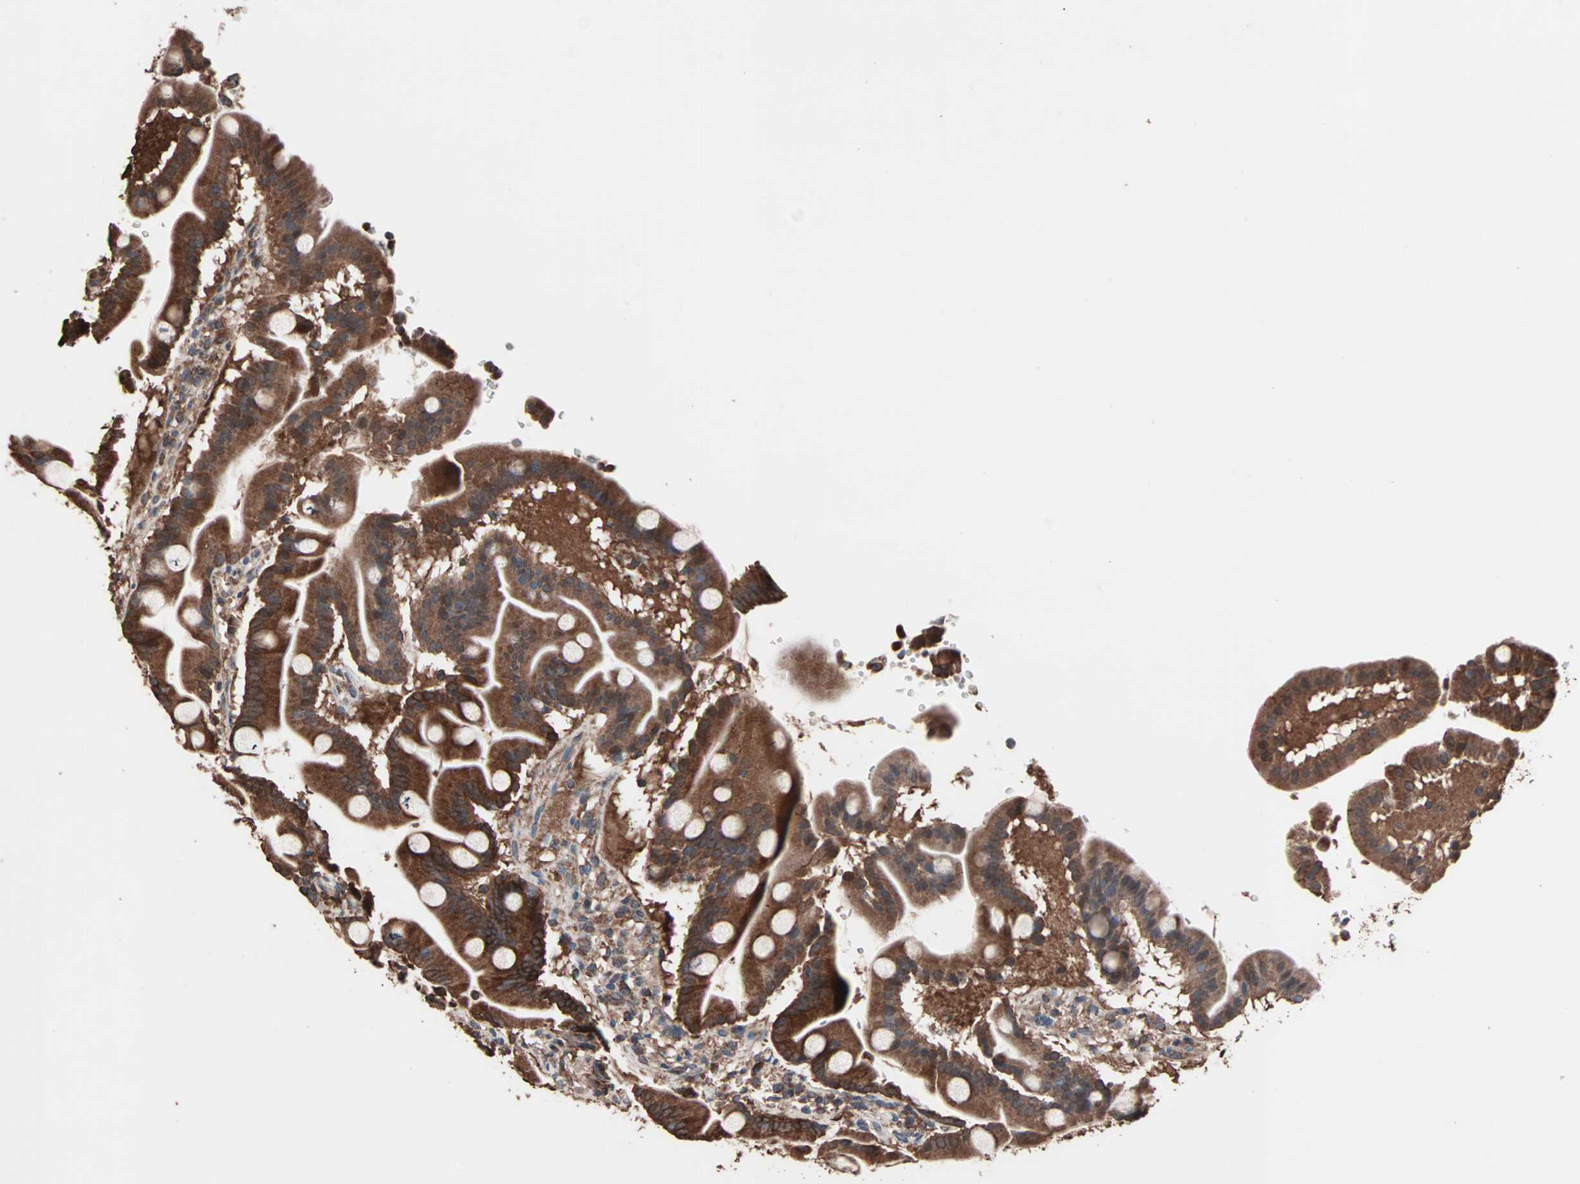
{"staining": {"intensity": "strong", "quantity": ">75%", "location": "cytoplasmic/membranous"}, "tissue": "duodenum", "cell_type": "Glandular cells", "image_type": "normal", "snomed": [{"axis": "morphology", "description": "Normal tissue, NOS"}, {"axis": "topography", "description": "Duodenum"}], "caption": "Brown immunohistochemical staining in unremarkable human duodenum exhibits strong cytoplasmic/membranous positivity in about >75% of glandular cells. (brown staining indicates protein expression, while blue staining denotes nuclei).", "gene": "MRPL2", "patient": {"sex": "male", "age": 50}}